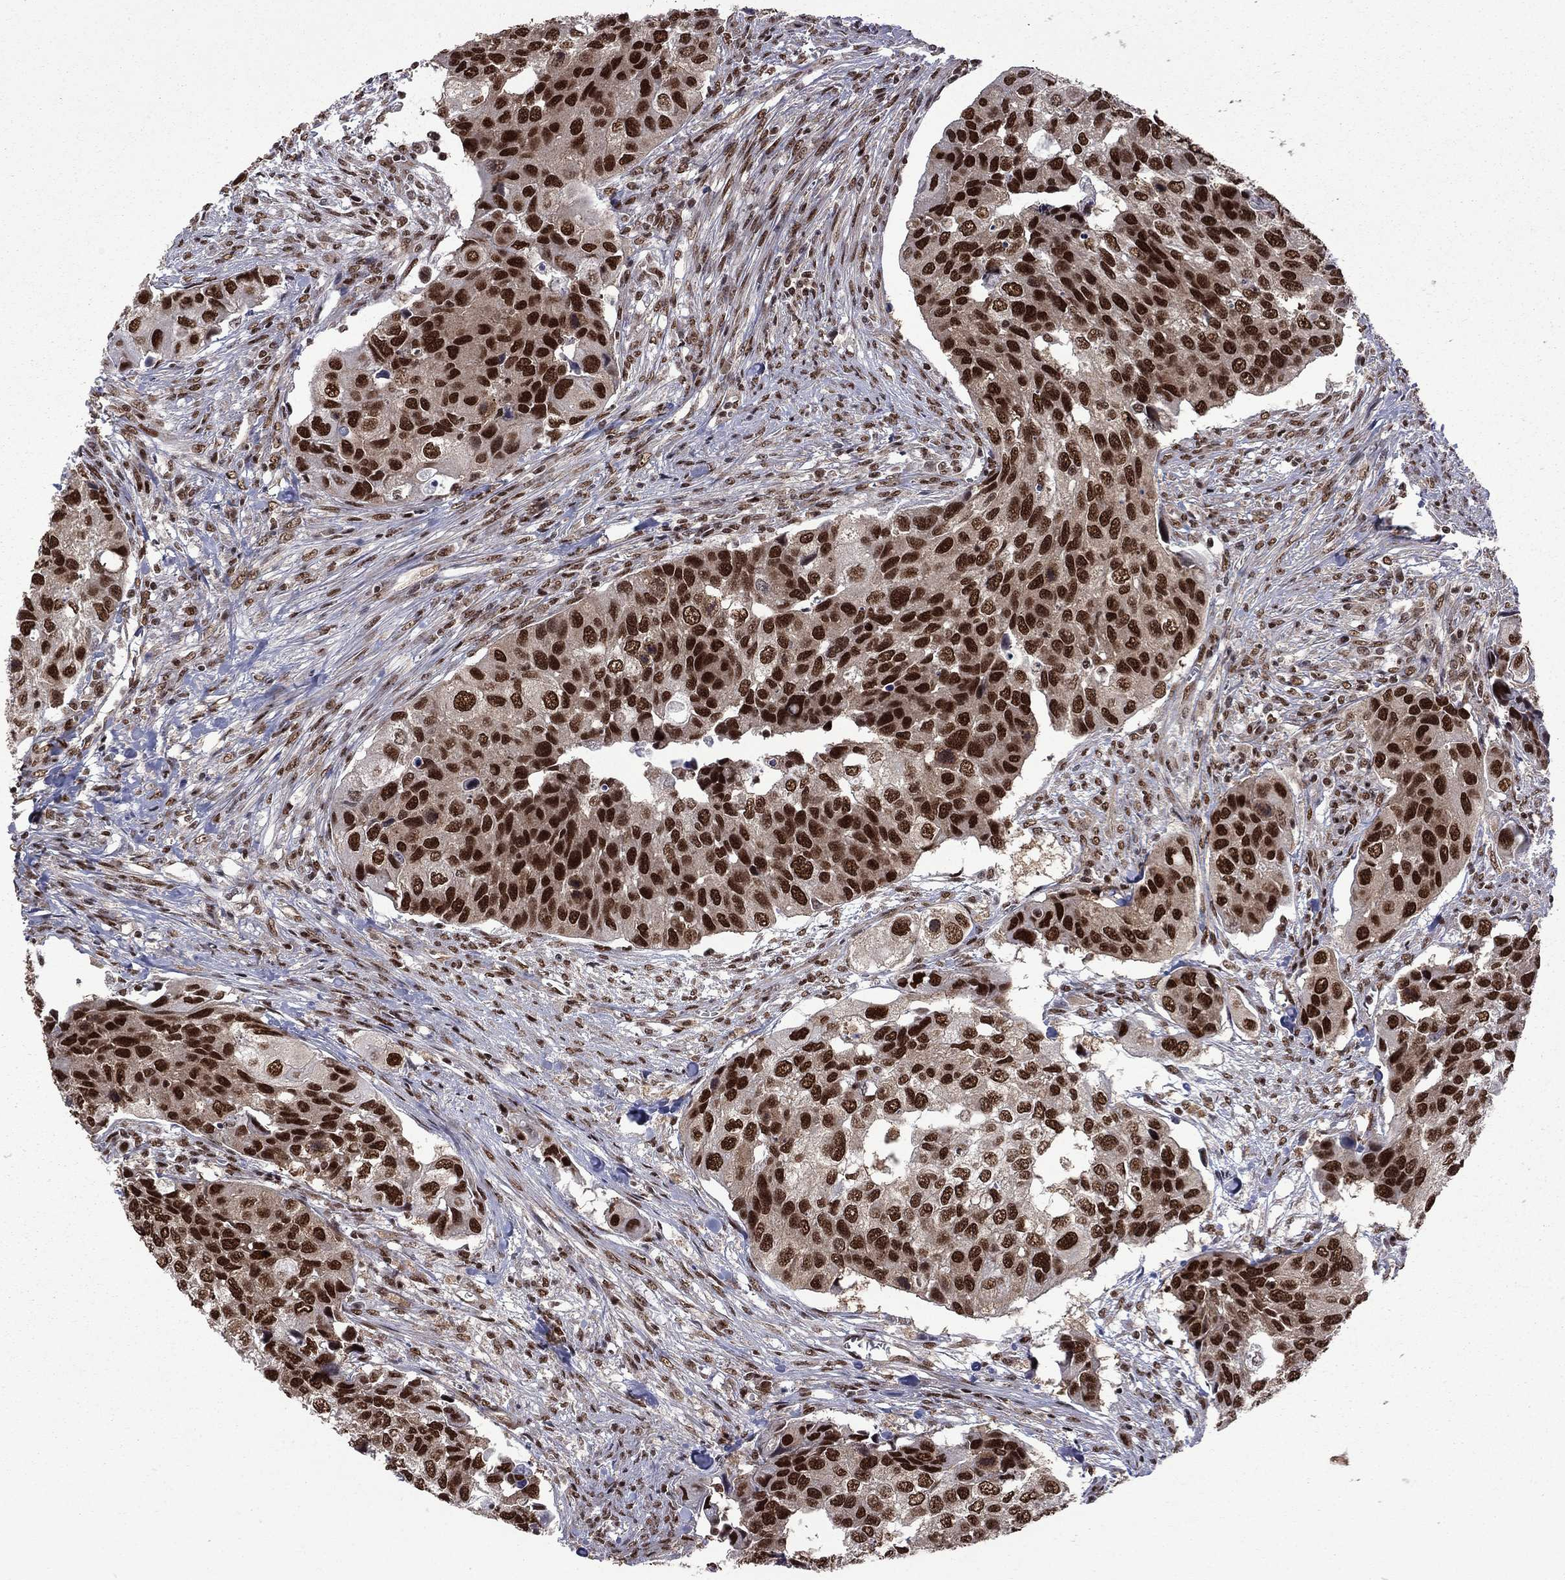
{"staining": {"intensity": "strong", "quantity": ">75%", "location": "nuclear"}, "tissue": "urothelial cancer", "cell_type": "Tumor cells", "image_type": "cancer", "snomed": [{"axis": "morphology", "description": "Urothelial carcinoma, High grade"}, {"axis": "topography", "description": "Urinary bladder"}], "caption": "This histopathology image displays immunohistochemistry (IHC) staining of human high-grade urothelial carcinoma, with high strong nuclear positivity in about >75% of tumor cells.", "gene": "MED25", "patient": {"sex": "male", "age": 60}}